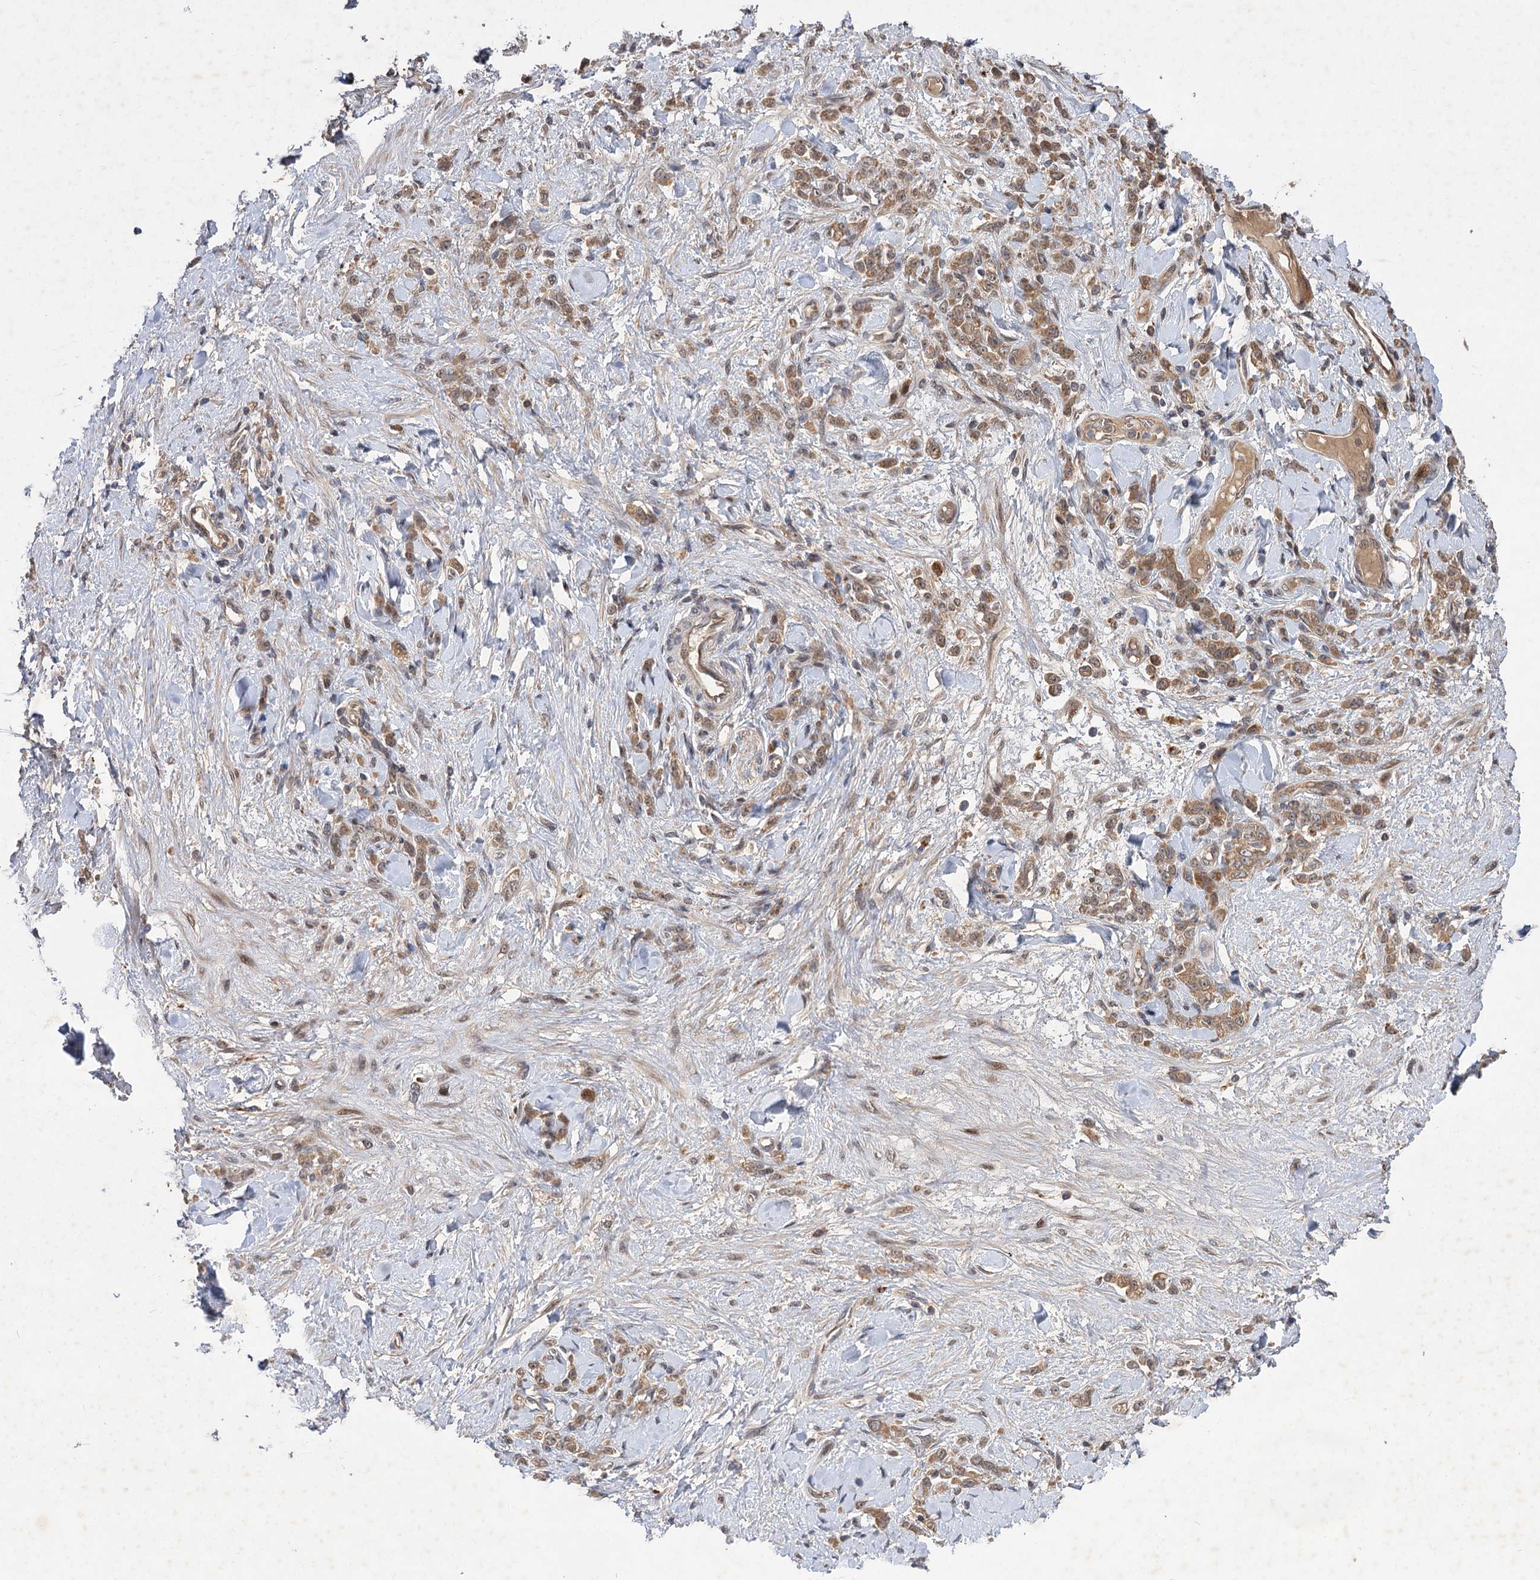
{"staining": {"intensity": "moderate", "quantity": ">75%", "location": "cytoplasmic/membranous"}, "tissue": "stomach cancer", "cell_type": "Tumor cells", "image_type": "cancer", "snomed": [{"axis": "morphology", "description": "Normal tissue, NOS"}, {"axis": "morphology", "description": "Adenocarcinoma, NOS"}, {"axis": "topography", "description": "Stomach"}], "caption": "This is a photomicrograph of immunohistochemistry staining of stomach adenocarcinoma, which shows moderate expression in the cytoplasmic/membranous of tumor cells.", "gene": "FBXW8", "patient": {"sex": "male", "age": 82}}